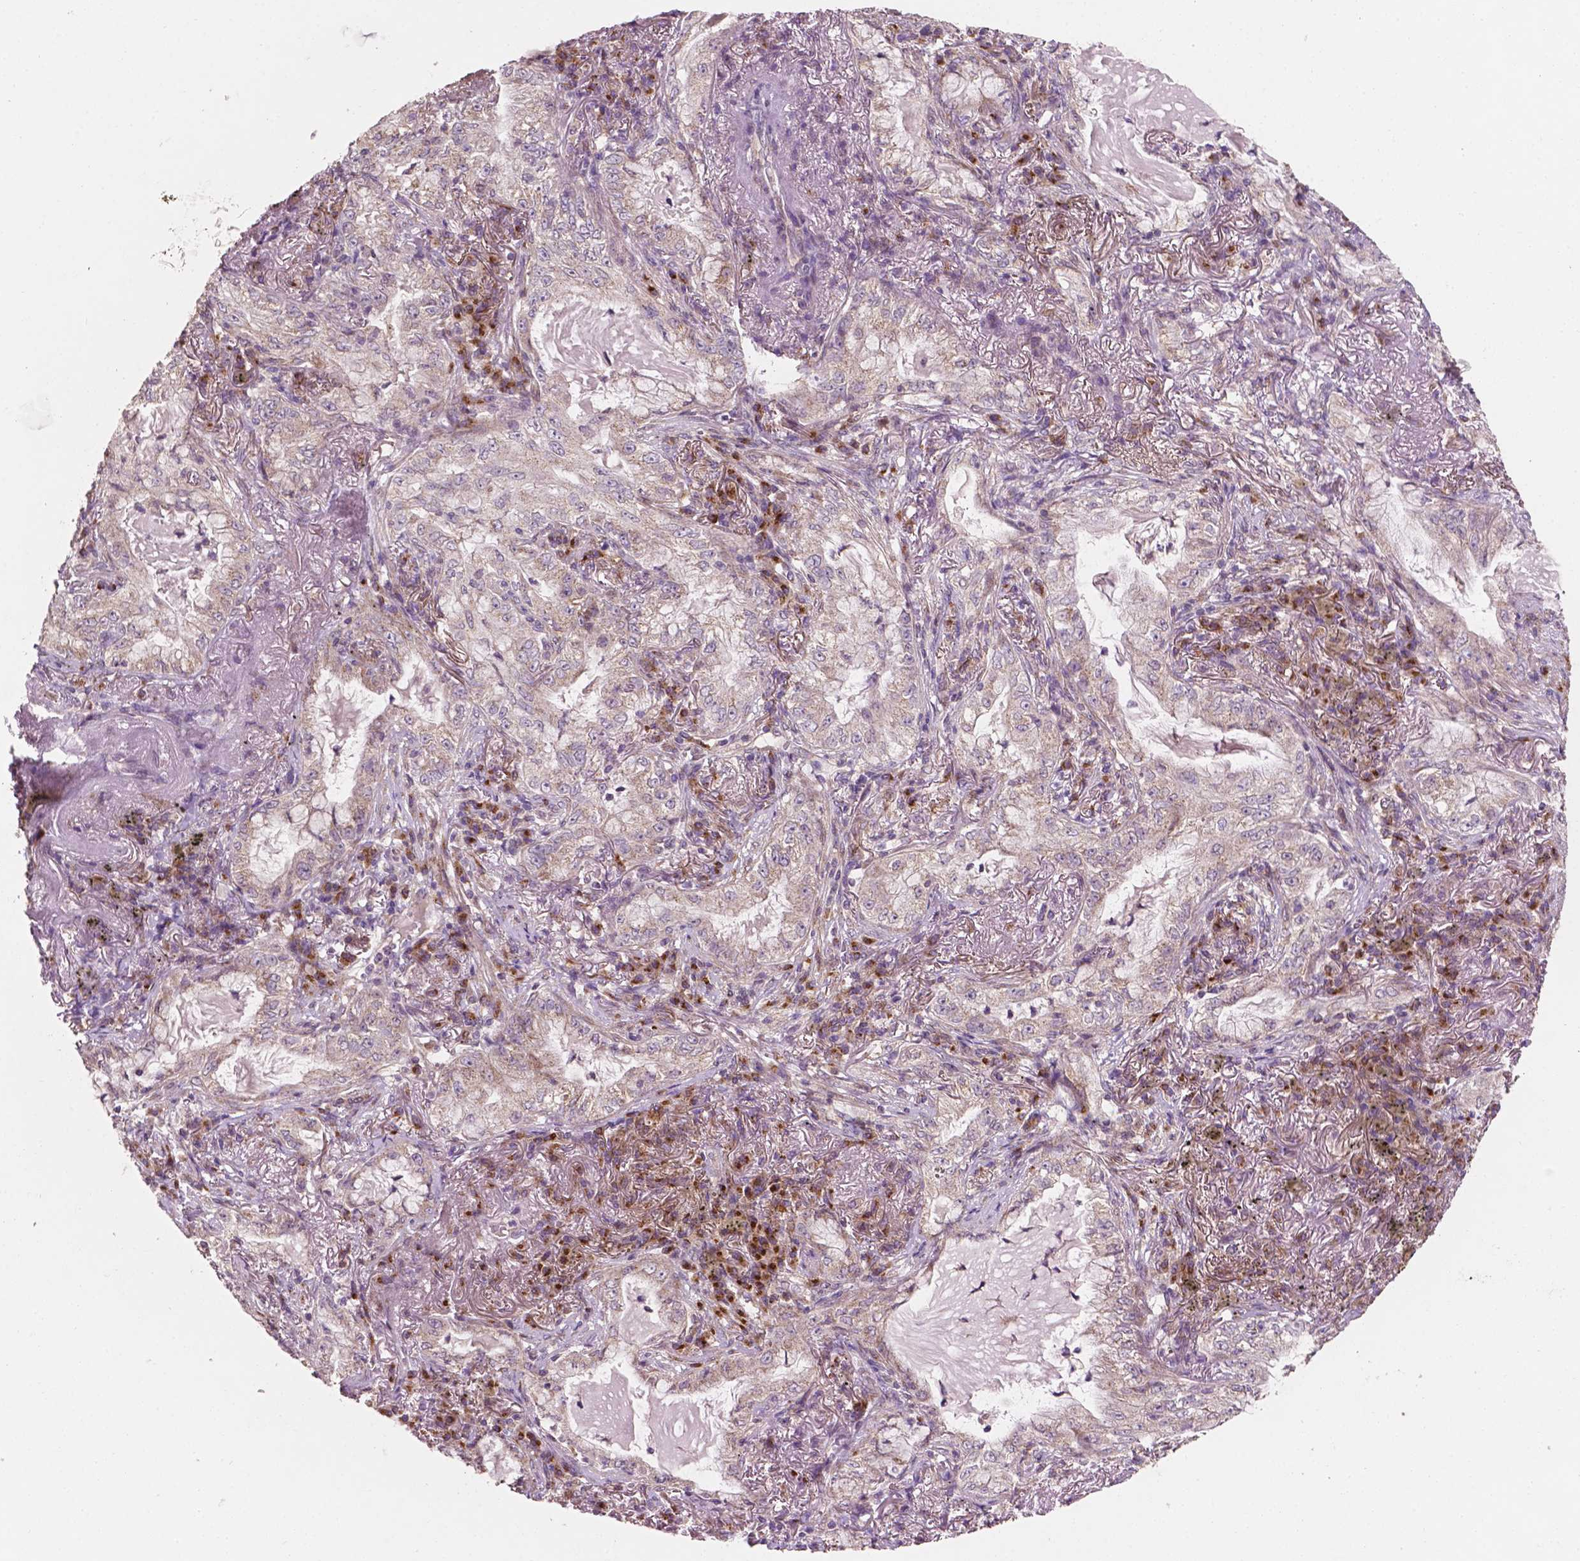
{"staining": {"intensity": "weak", "quantity": "<25%", "location": "cytoplasmic/membranous"}, "tissue": "lung cancer", "cell_type": "Tumor cells", "image_type": "cancer", "snomed": [{"axis": "morphology", "description": "Adenocarcinoma, NOS"}, {"axis": "topography", "description": "Lung"}], "caption": "DAB (3,3'-diaminobenzidine) immunohistochemical staining of human lung cancer (adenocarcinoma) shows no significant staining in tumor cells.", "gene": "EBAG9", "patient": {"sex": "female", "age": 73}}